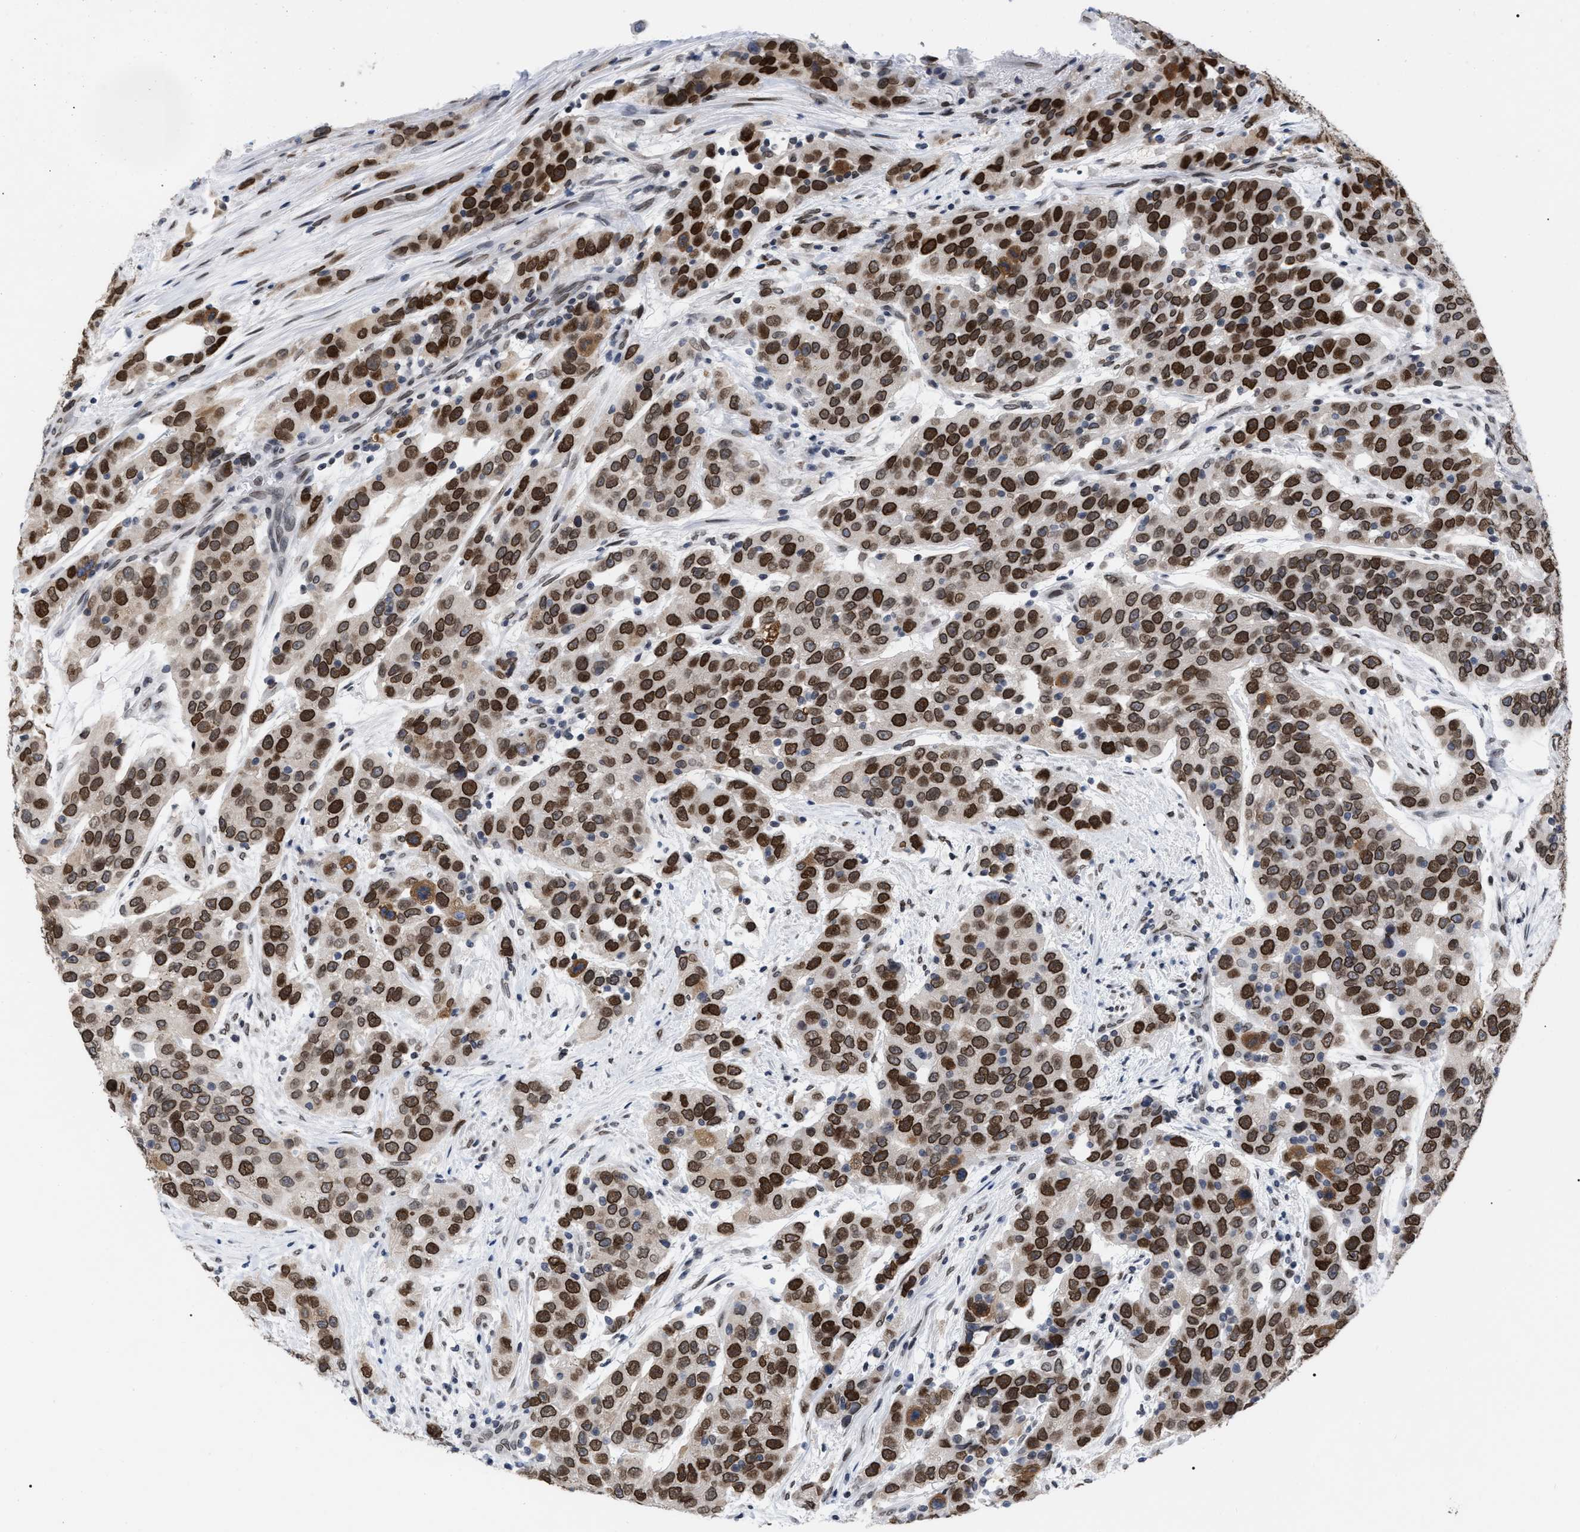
{"staining": {"intensity": "strong", "quantity": ">75%", "location": "cytoplasmic/membranous,nuclear"}, "tissue": "urothelial cancer", "cell_type": "Tumor cells", "image_type": "cancer", "snomed": [{"axis": "morphology", "description": "Urothelial carcinoma, High grade"}, {"axis": "topography", "description": "Urinary bladder"}], "caption": "Tumor cells display high levels of strong cytoplasmic/membranous and nuclear positivity in about >75% of cells in human urothelial carcinoma (high-grade). (DAB (3,3'-diaminobenzidine) = brown stain, brightfield microscopy at high magnification).", "gene": "TPR", "patient": {"sex": "female", "age": 80}}